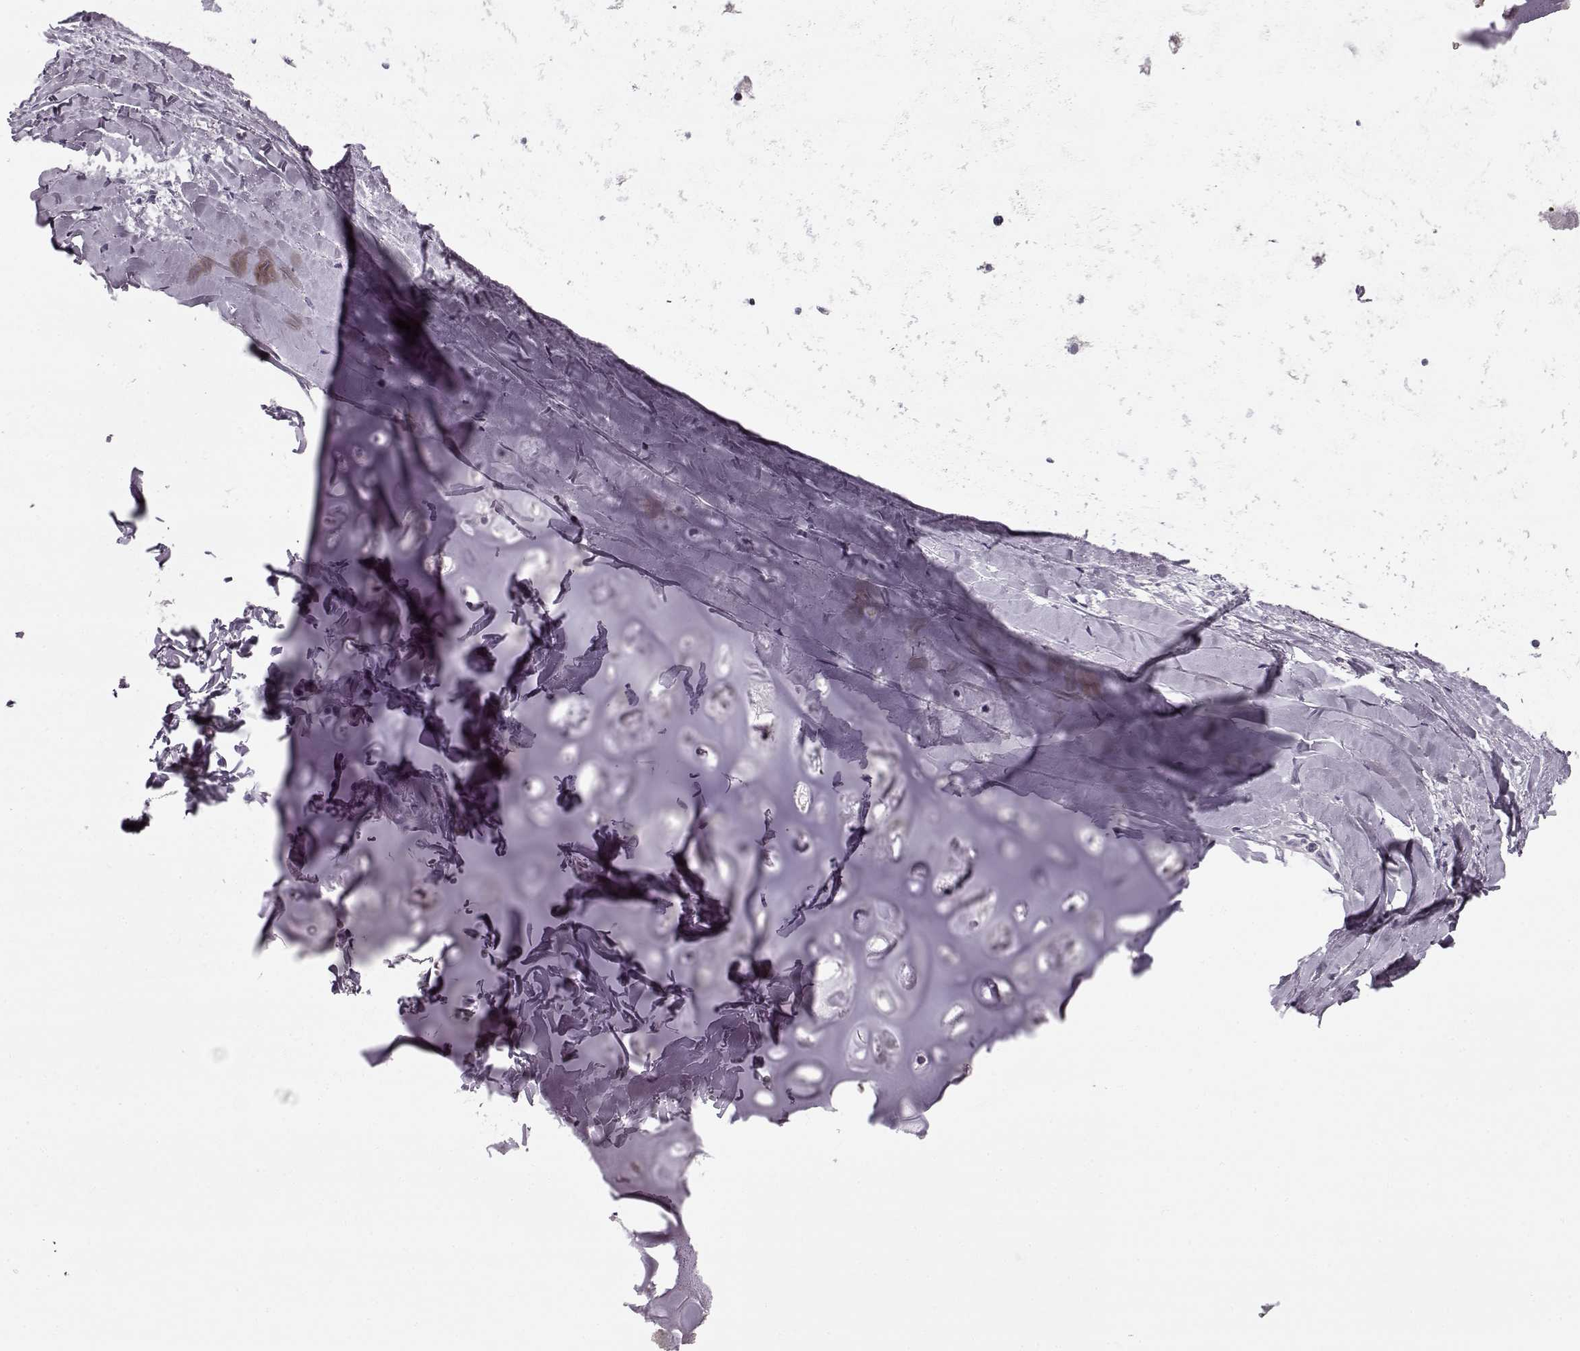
{"staining": {"intensity": "negative", "quantity": "none", "location": "none"}, "tissue": "soft tissue", "cell_type": "Chondrocytes", "image_type": "normal", "snomed": [{"axis": "morphology", "description": "Normal tissue, NOS"}, {"axis": "topography", "description": "Lymph node"}, {"axis": "topography", "description": "Bronchus"}], "caption": "Chondrocytes are negative for protein expression in unremarkable human soft tissue.", "gene": "PNMT", "patient": {"sex": "female", "age": 70}}